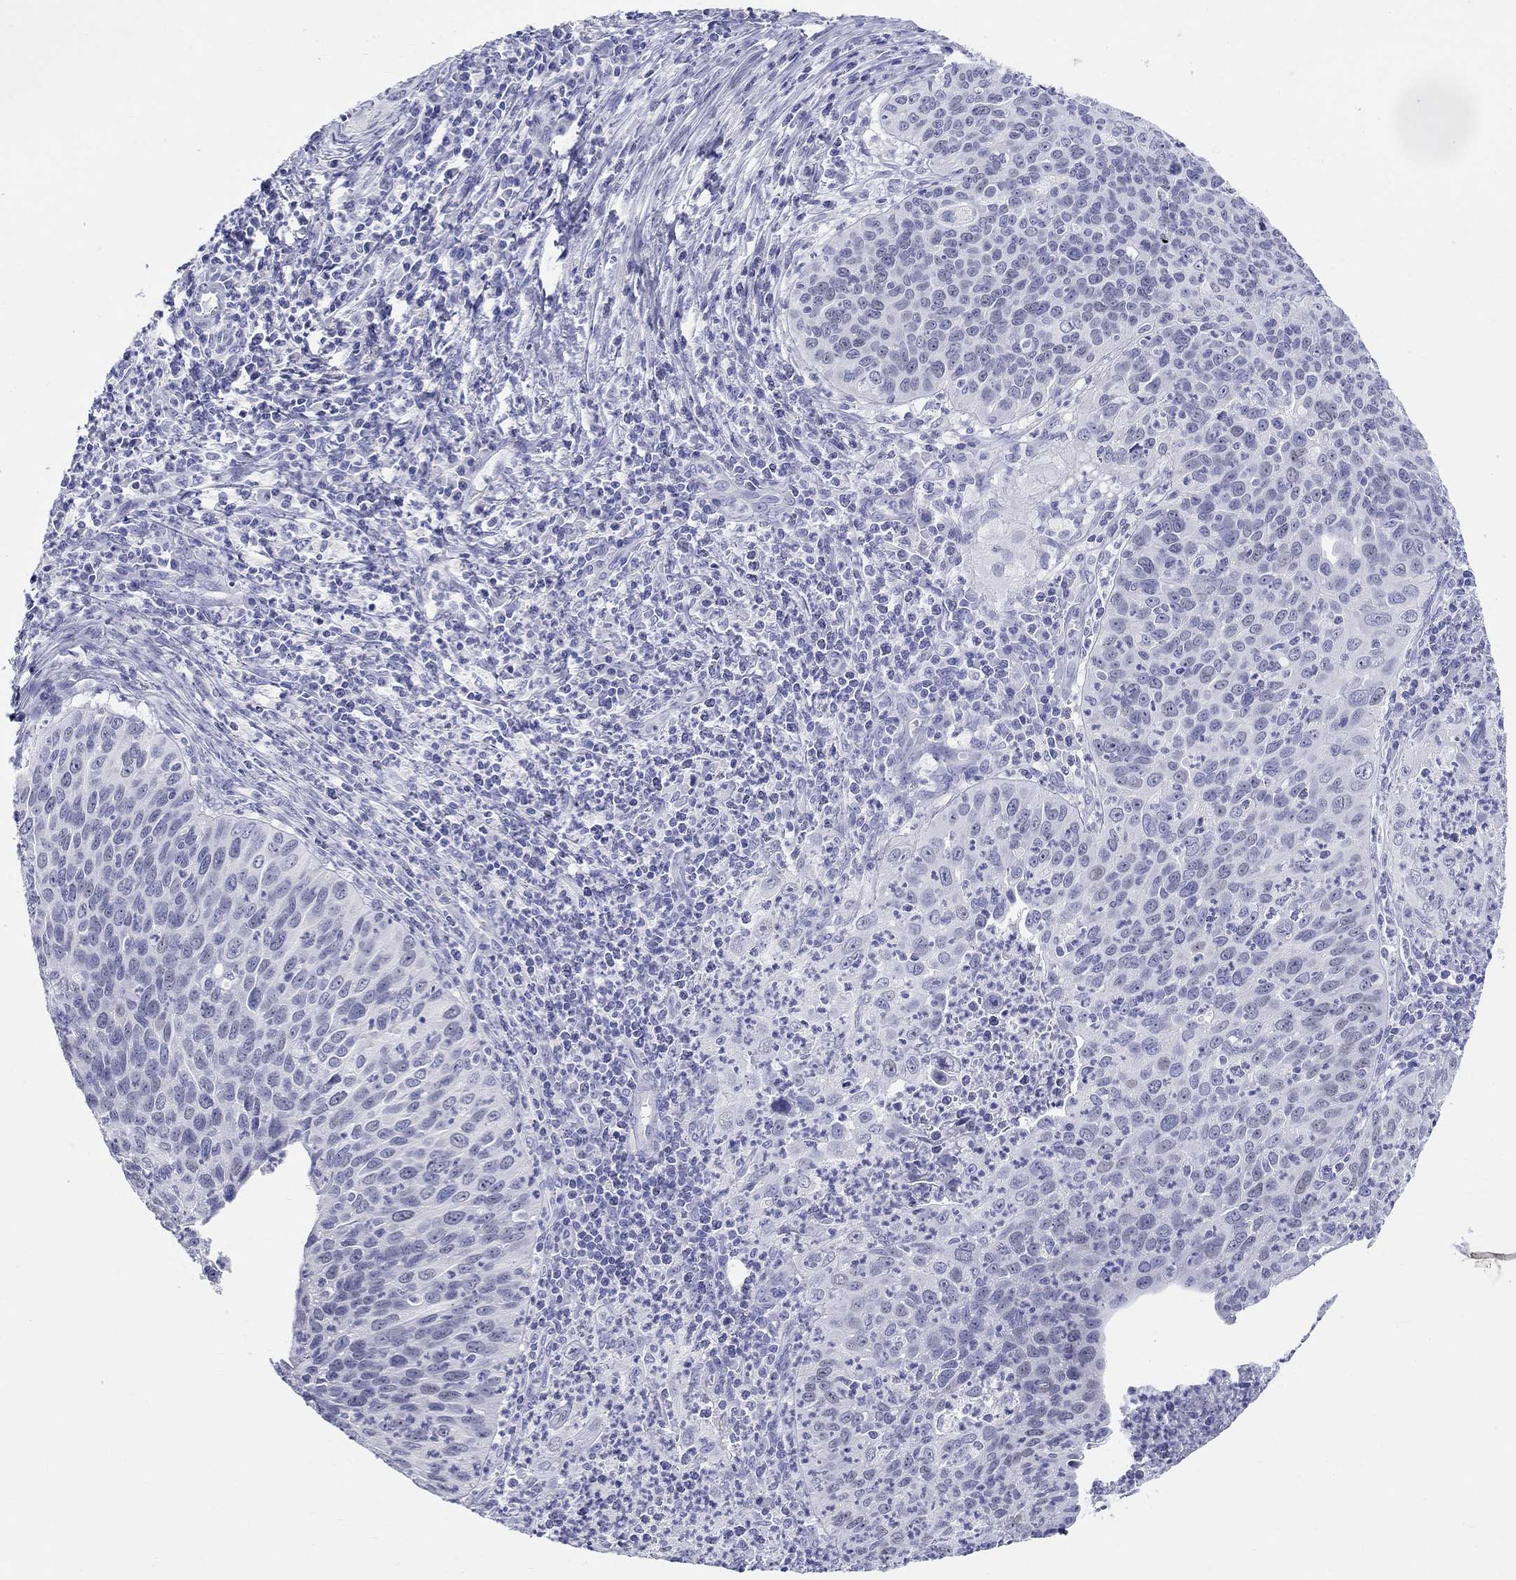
{"staining": {"intensity": "negative", "quantity": "none", "location": "none"}, "tissue": "cervical cancer", "cell_type": "Tumor cells", "image_type": "cancer", "snomed": [{"axis": "morphology", "description": "Squamous cell carcinoma, NOS"}, {"axis": "topography", "description": "Cervix"}], "caption": "Tumor cells show no significant protein expression in squamous cell carcinoma (cervical). (Stains: DAB immunohistochemistry with hematoxylin counter stain, Microscopy: brightfield microscopy at high magnification).", "gene": "LAMP5", "patient": {"sex": "female", "age": 26}}